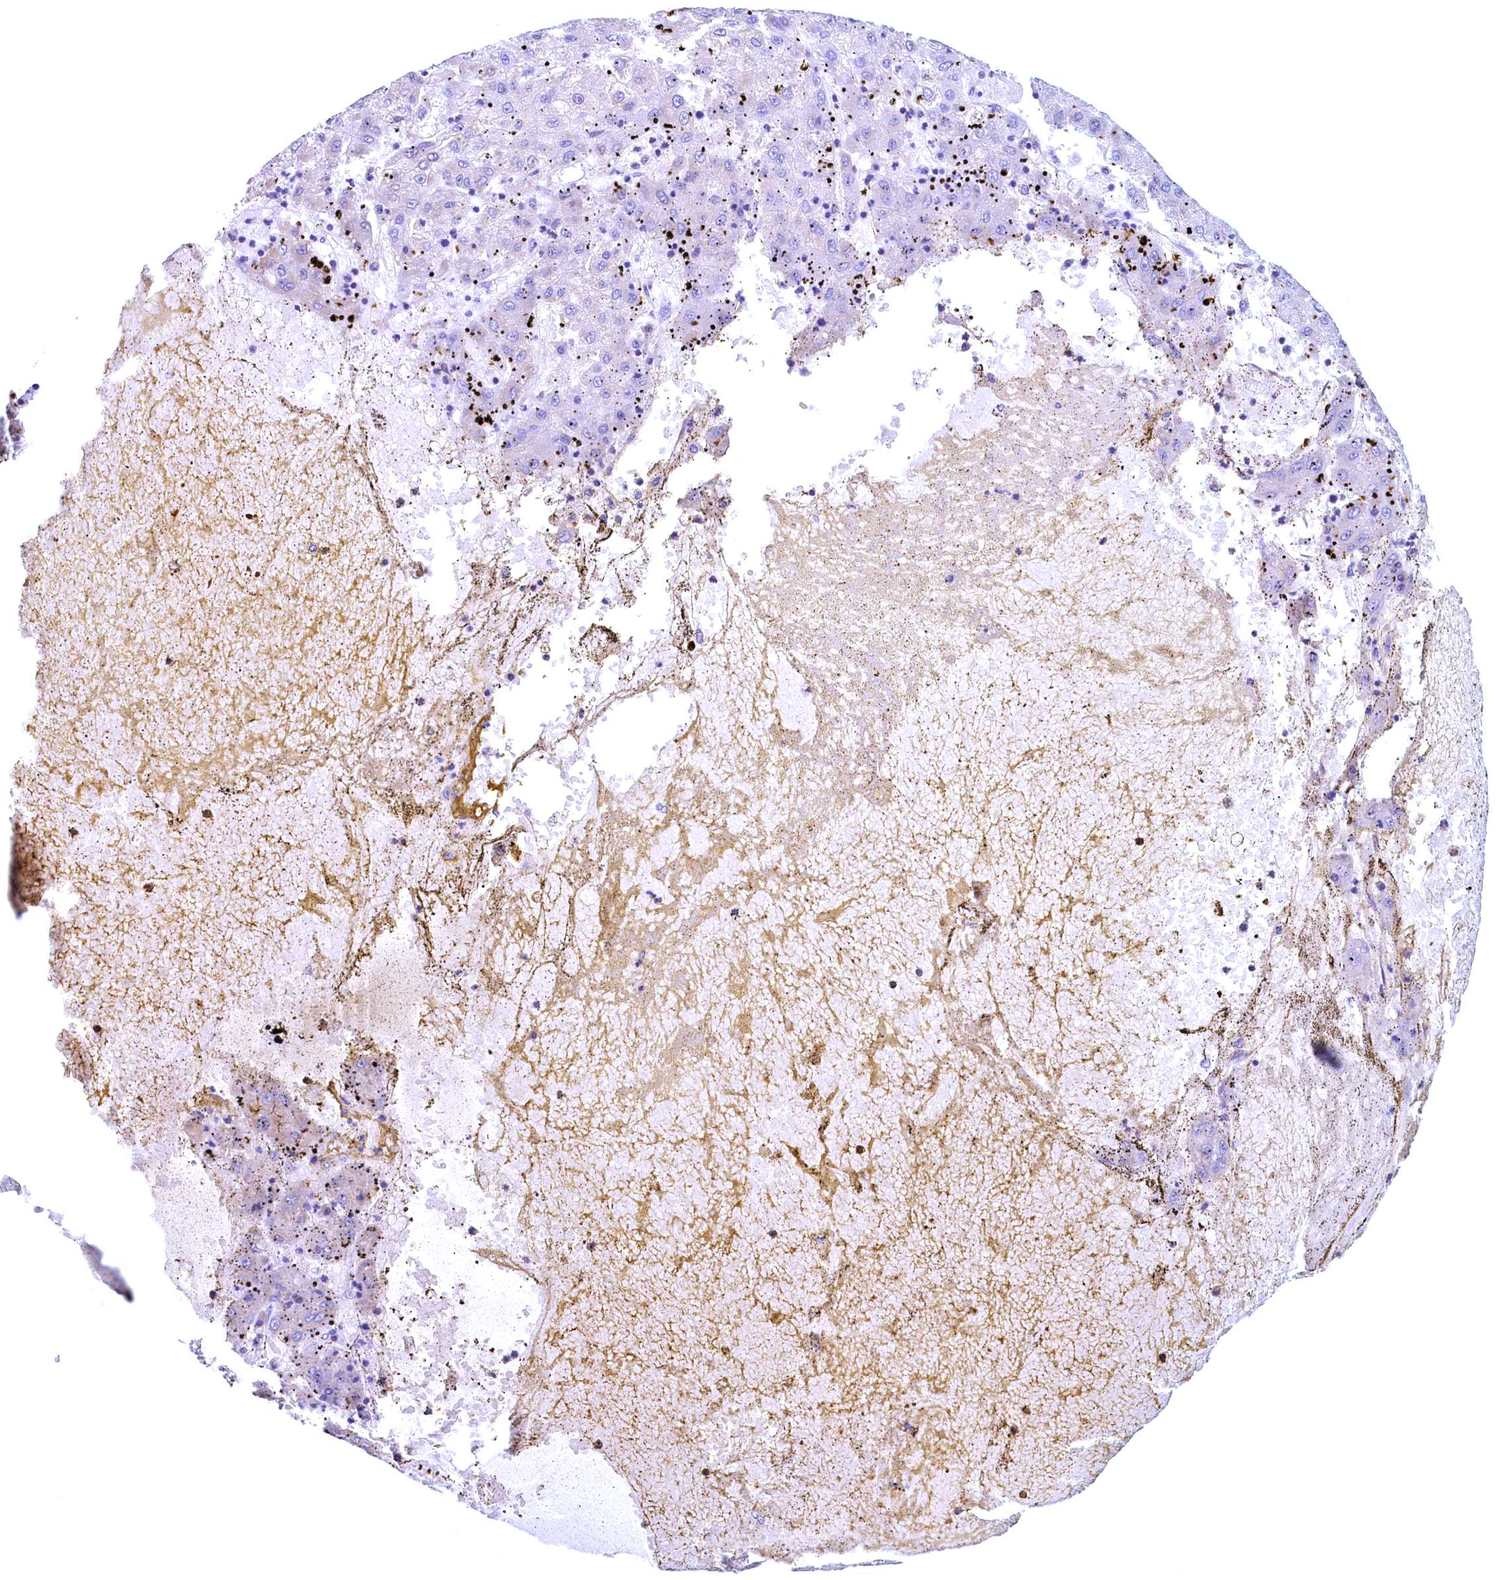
{"staining": {"intensity": "negative", "quantity": "none", "location": "none"}, "tissue": "liver cancer", "cell_type": "Tumor cells", "image_type": "cancer", "snomed": [{"axis": "morphology", "description": "Carcinoma, Hepatocellular, NOS"}, {"axis": "topography", "description": "Liver"}], "caption": "Hepatocellular carcinoma (liver) was stained to show a protein in brown. There is no significant expression in tumor cells.", "gene": "MAP1LC3A", "patient": {"sex": "male", "age": 72}}